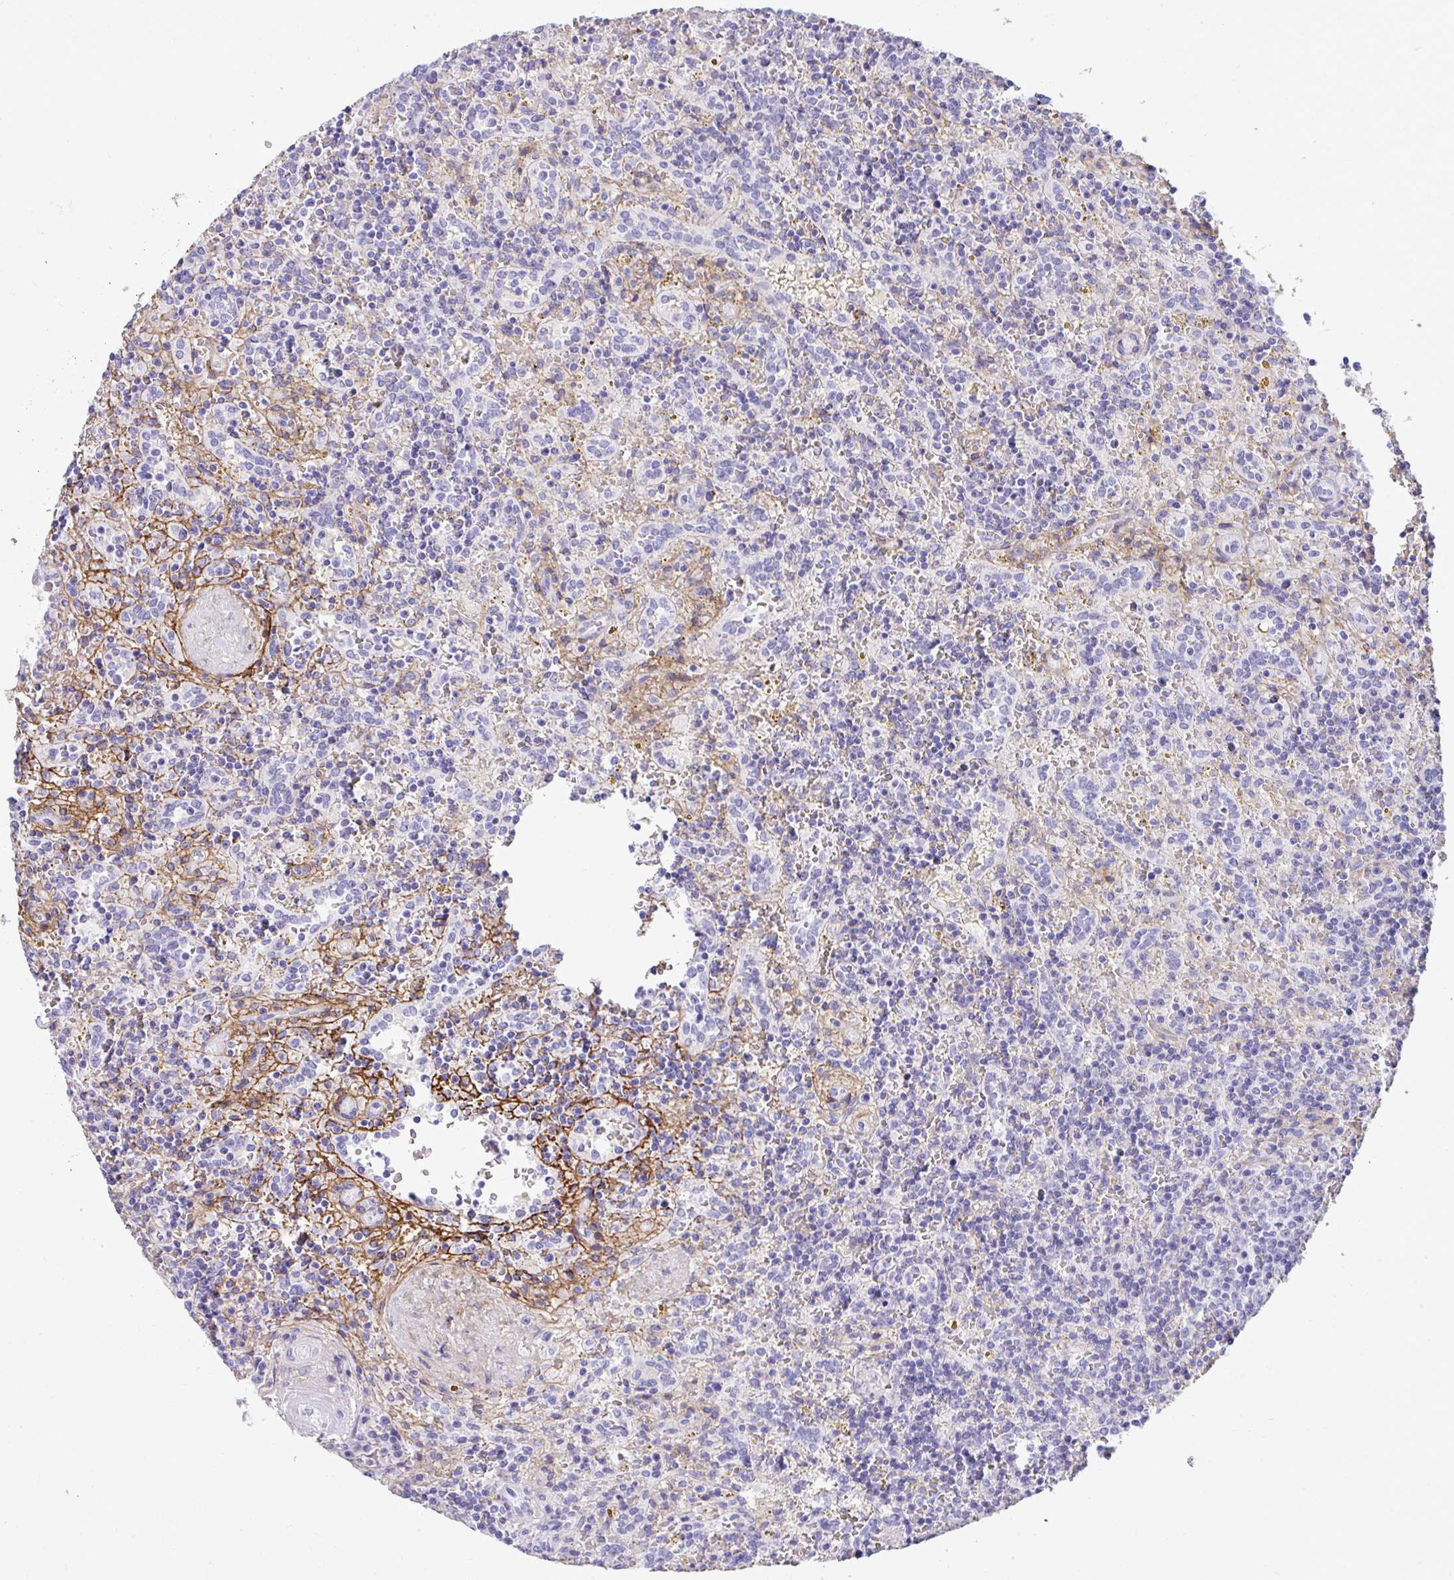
{"staining": {"intensity": "negative", "quantity": "none", "location": "none"}, "tissue": "lymphoma", "cell_type": "Tumor cells", "image_type": "cancer", "snomed": [{"axis": "morphology", "description": "Malignant lymphoma, non-Hodgkin's type, Low grade"}, {"axis": "topography", "description": "Spleen"}], "caption": "Lymphoma was stained to show a protein in brown. There is no significant staining in tumor cells. (Immunohistochemistry, brightfield microscopy, high magnification).", "gene": "LHFPL6", "patient": {"sex": "male", "age": 67}}